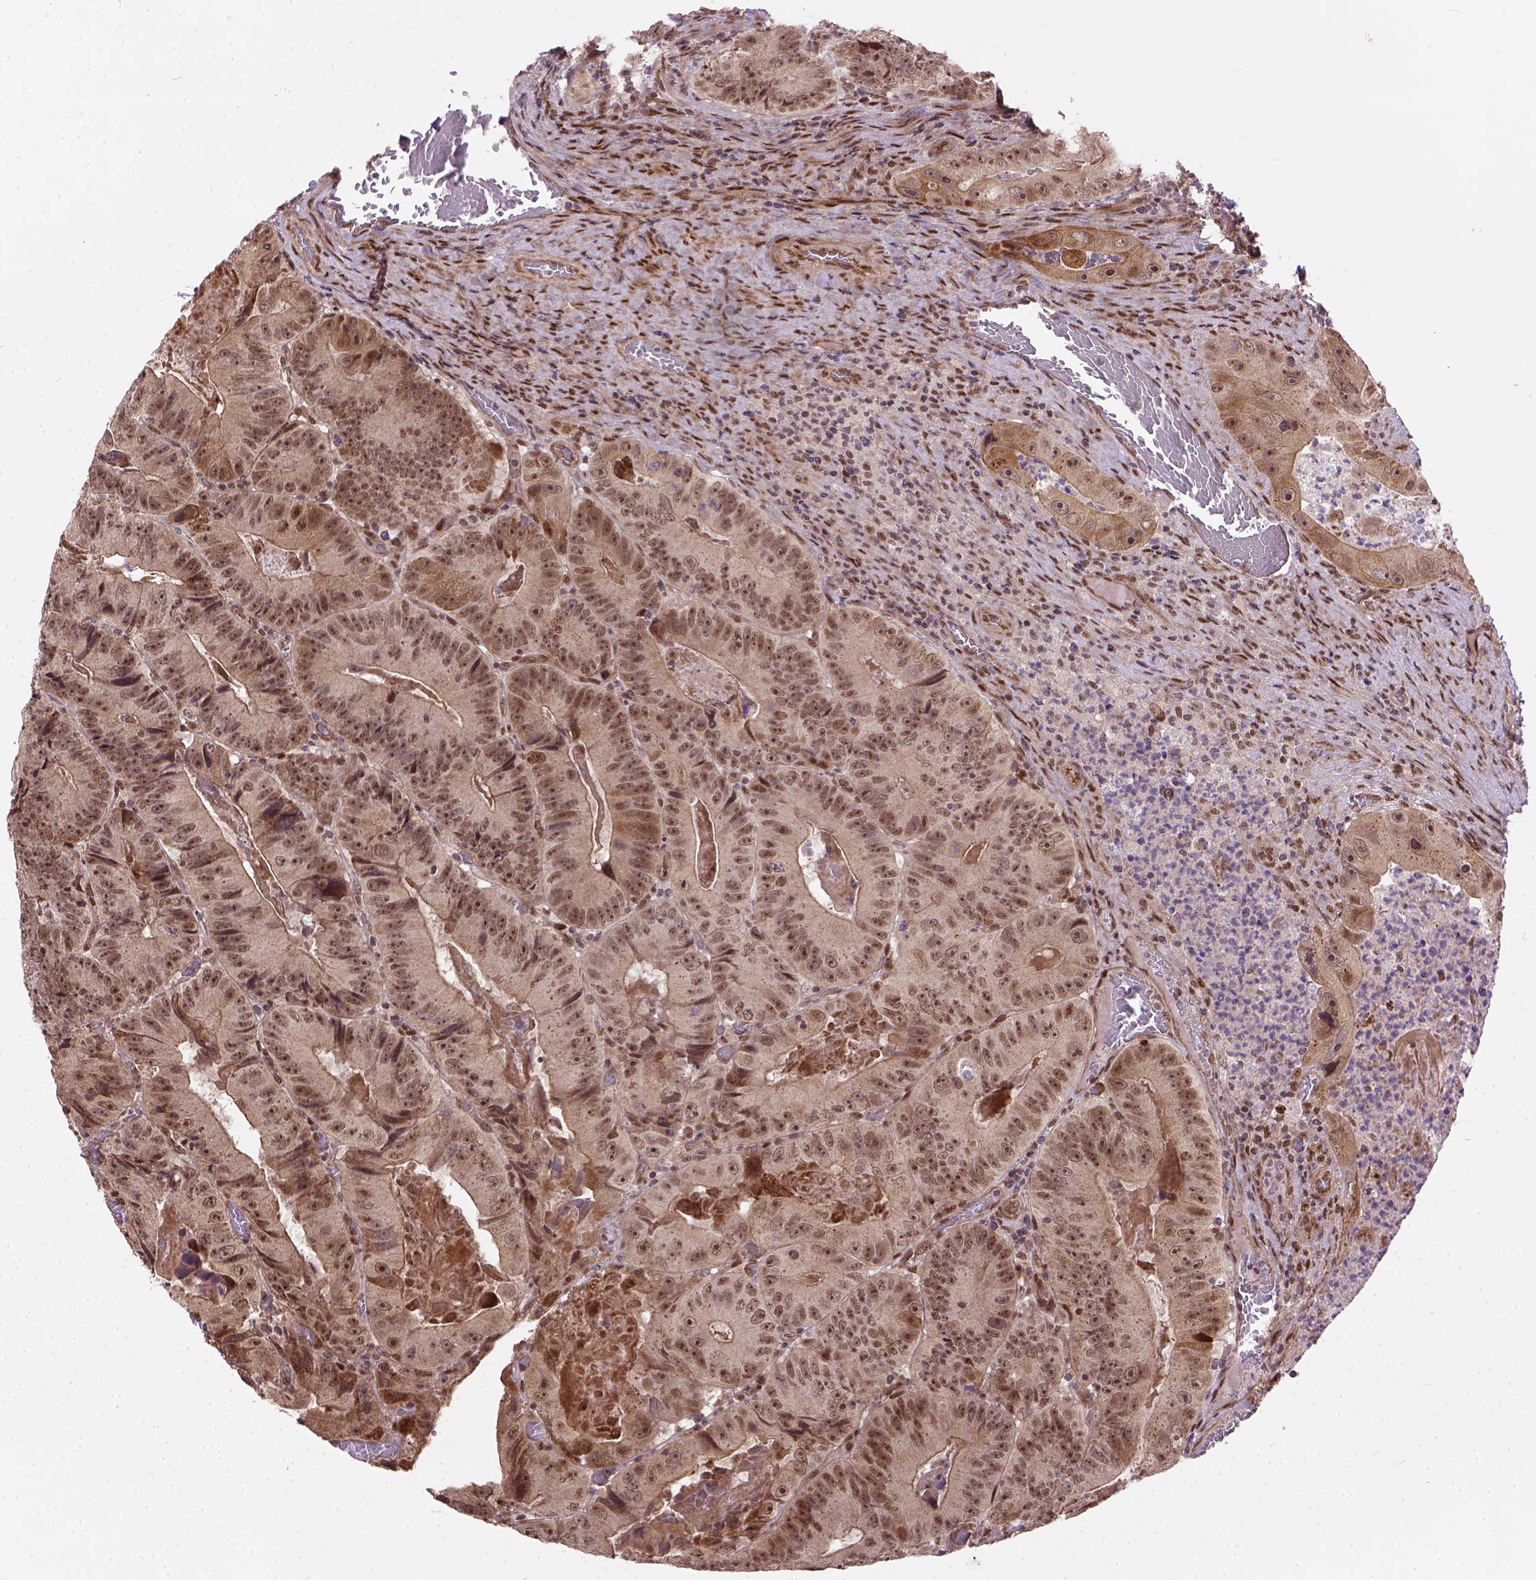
{"staining": {"intensity": "moderate", "quantity": ">75%", "location": "nuclear"}, "tissue": "colorectal cancer", "cell_type": "Tumor cells", "image_type": "cancer", "snomed": [{"axis": "morphology", "description": "Adenocarcinoma, NOS"}, {"axis": "topography", "description": "Colon"}], "caption": "This is an image of IHC staining of adenocarcinoma (colorectal), which shows moderate staining in the nuclear of tumor cells.", "gene": "ZNF630", "patient": {"sex": "female", "age": 86}}